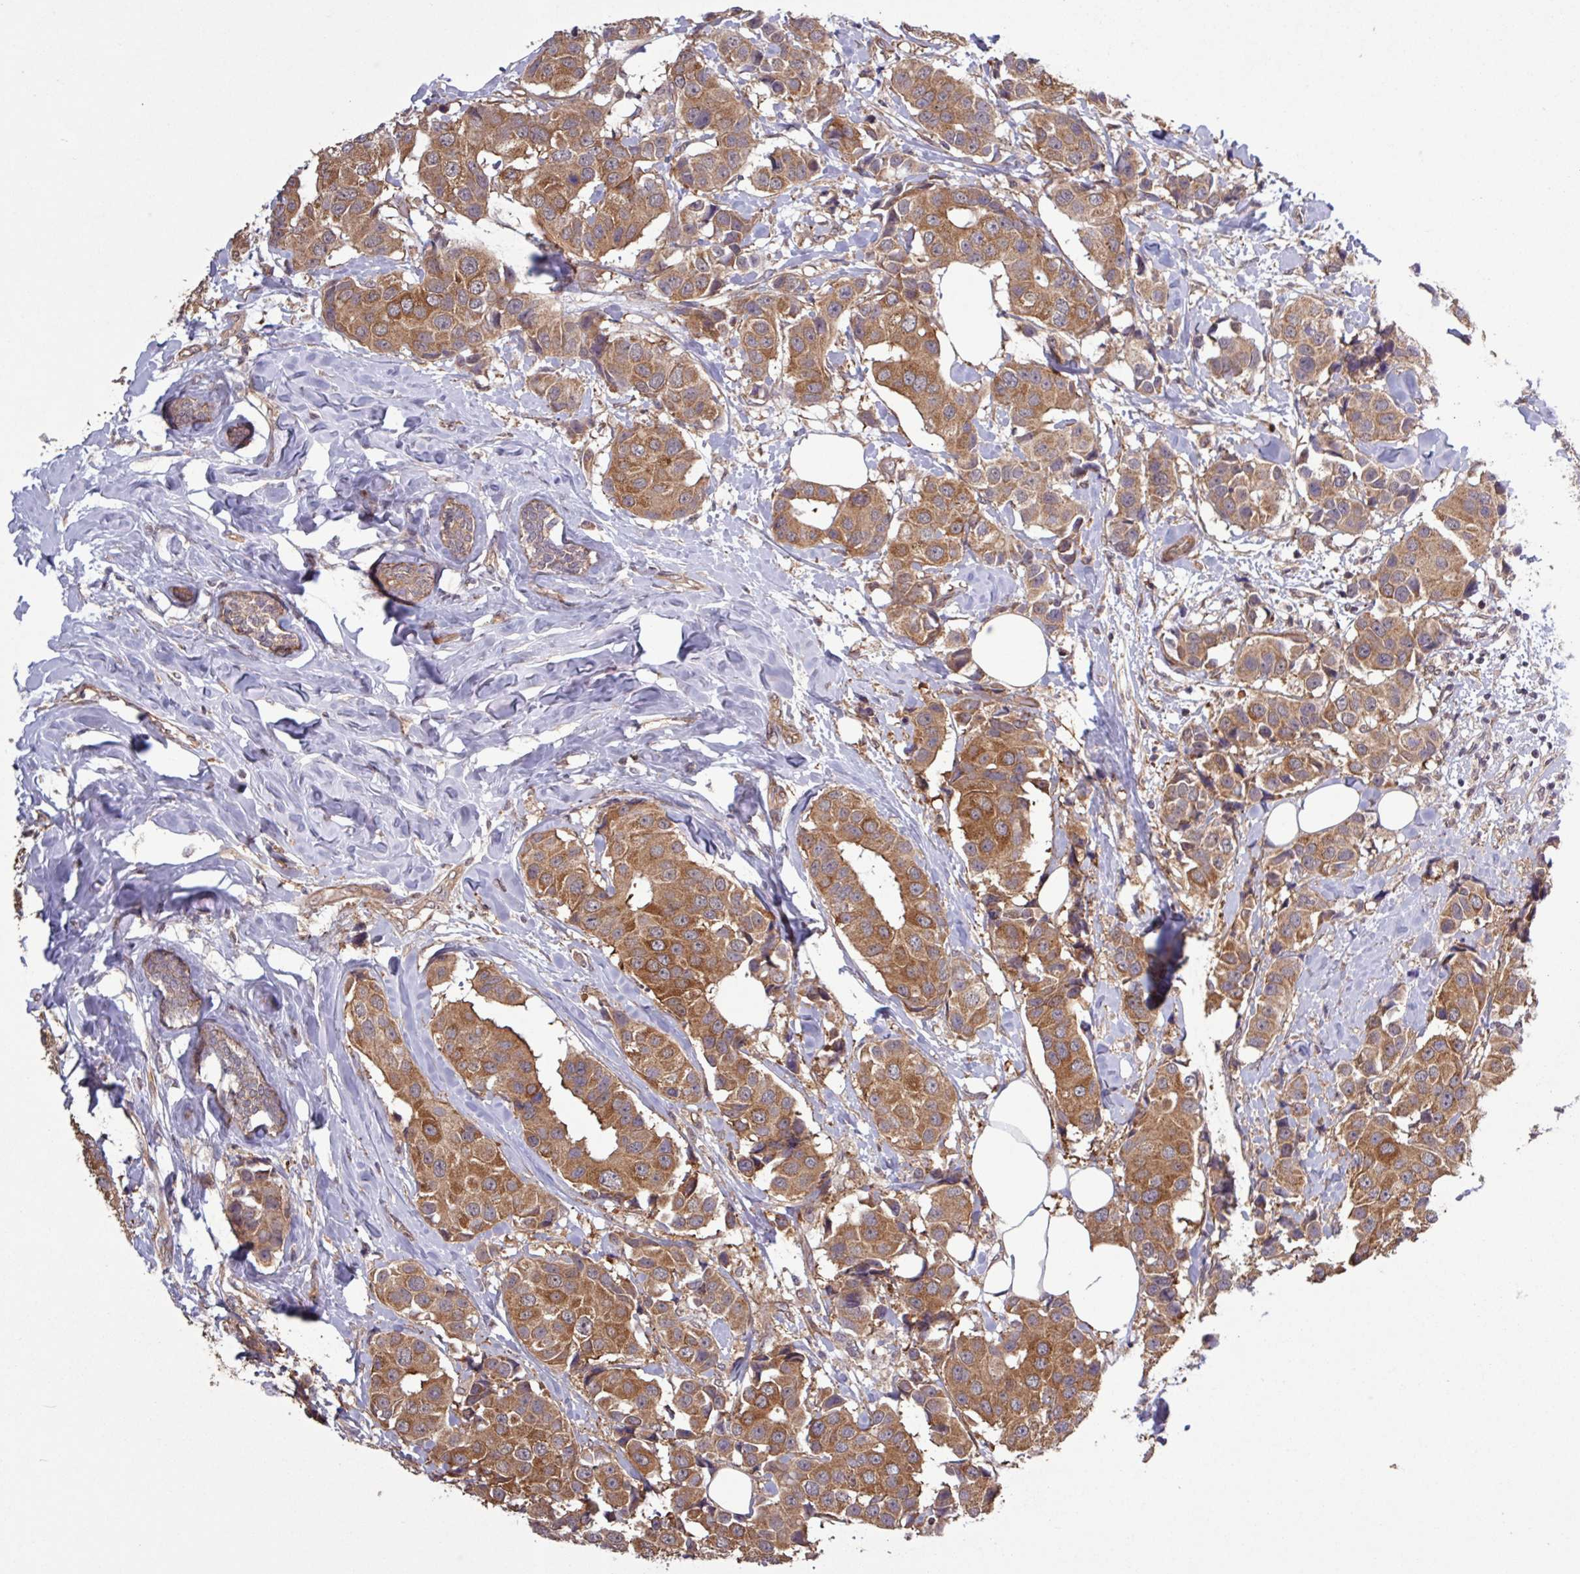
{"staining": {"intensity": "moderate", "quantity": ">75%", "location": "cytoplasmic/membranous"}, "tissue": "breast cancer", "cell_type": "Tumor cells", "image_type": "cancer", "snomed": [{"axis": "morphology", "description": "Normal tissue, NOS"}, {"axis": "morphology", "description": "Duct carcinoma"}, {"axis": "topography", "description": "Breast"}], "caption": "A medium amount of moderate cytoplasmic/membranous staining is present in approximately >75% of tumor cells in intraductal carcinoma (breast) tissue.", "gene": "TRABD2A", "patient": {"sex": "female", "age": 39}}